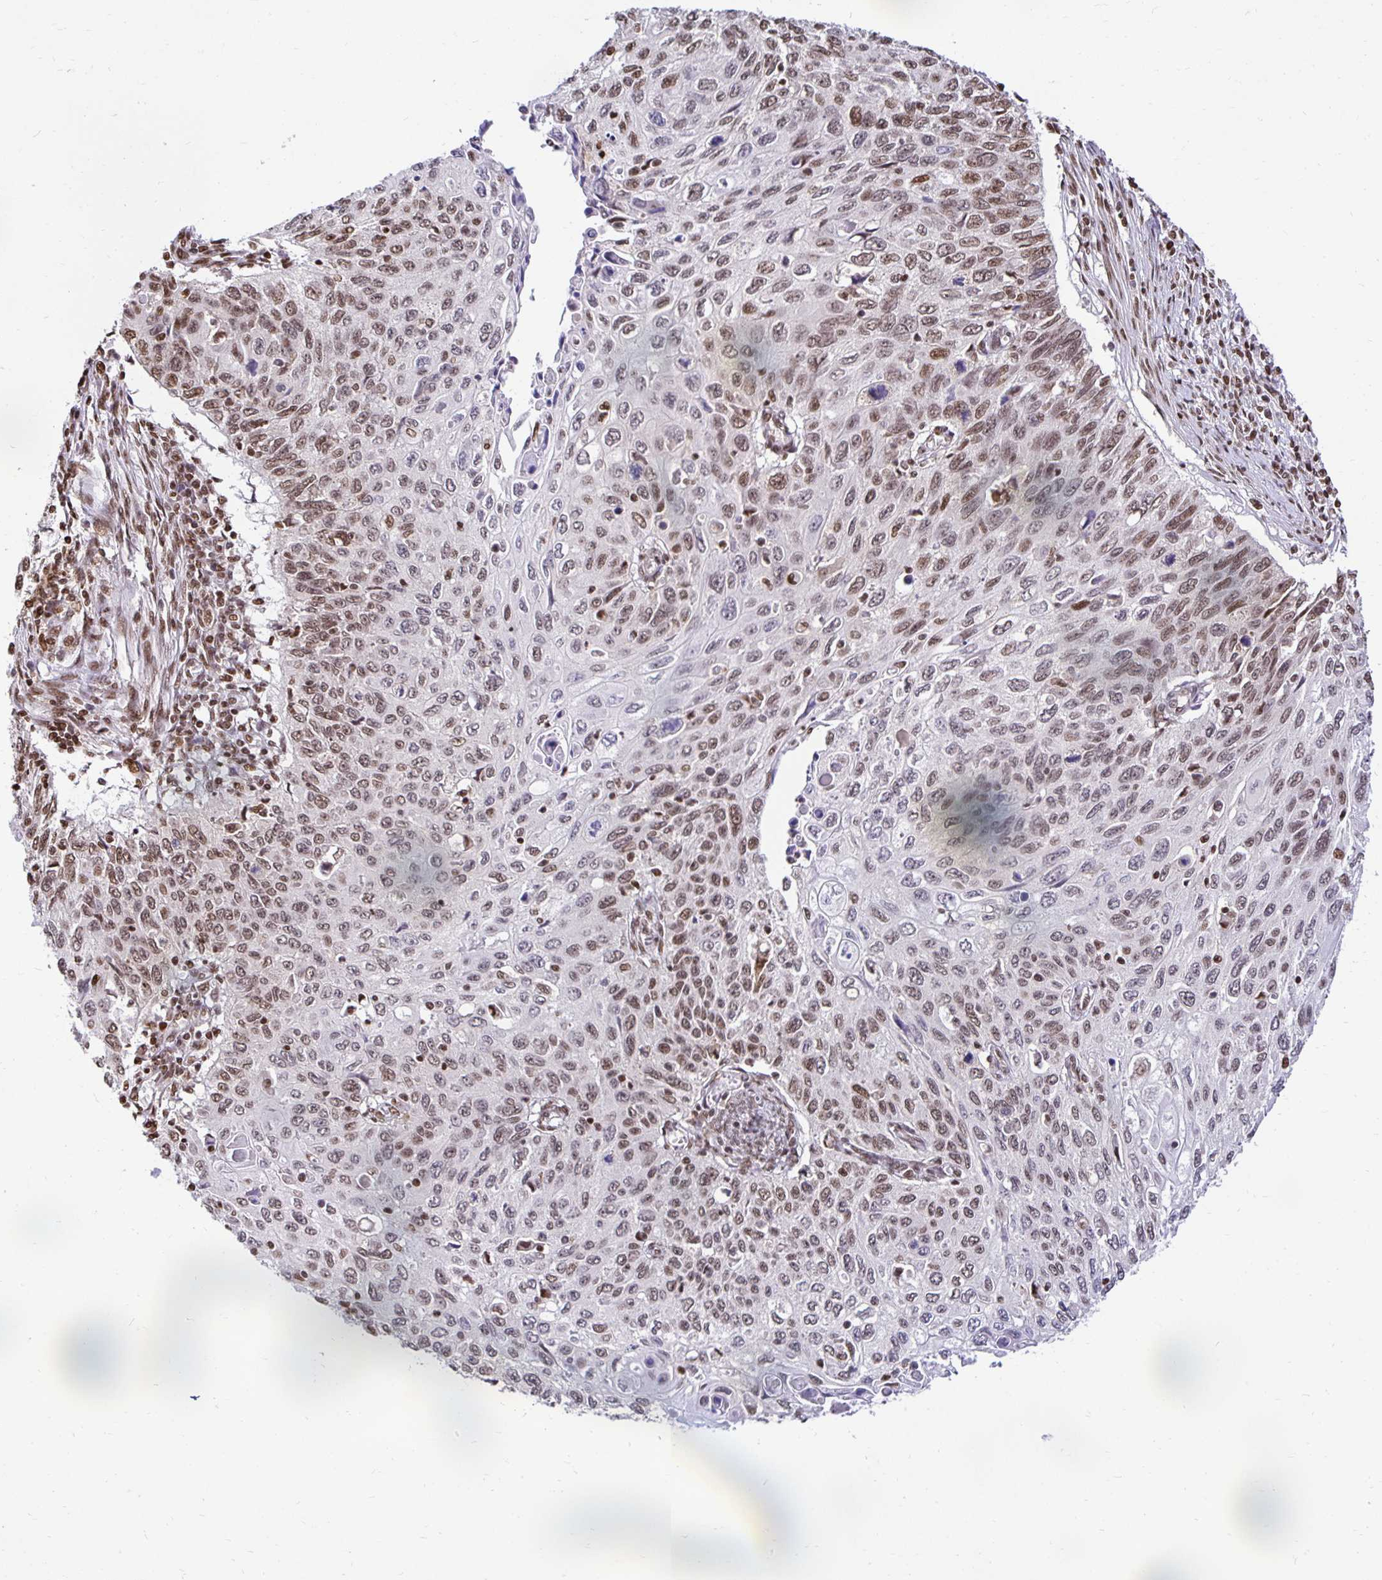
{"staining": {"intensity": "moderate", "quantity": "25%-75%", "location": "nuclear"}, "tissue": "cervical cancer", "cell_type": "Tumor cells", "image_type": "cancer", "snomed": [{"axis": "morphology", "description": "Squamous cell carcinoma, NOS"}, {"axis": "topography", "description": "Cervix"}], "caption": "DAB immunohistochemical staining of human cervical cancer reveals moderate nuclear protein staining in approximately 25%-75% of tumor cells.", "gene": "ZNF579", "patient": {"sex": "female", "age": 70}}